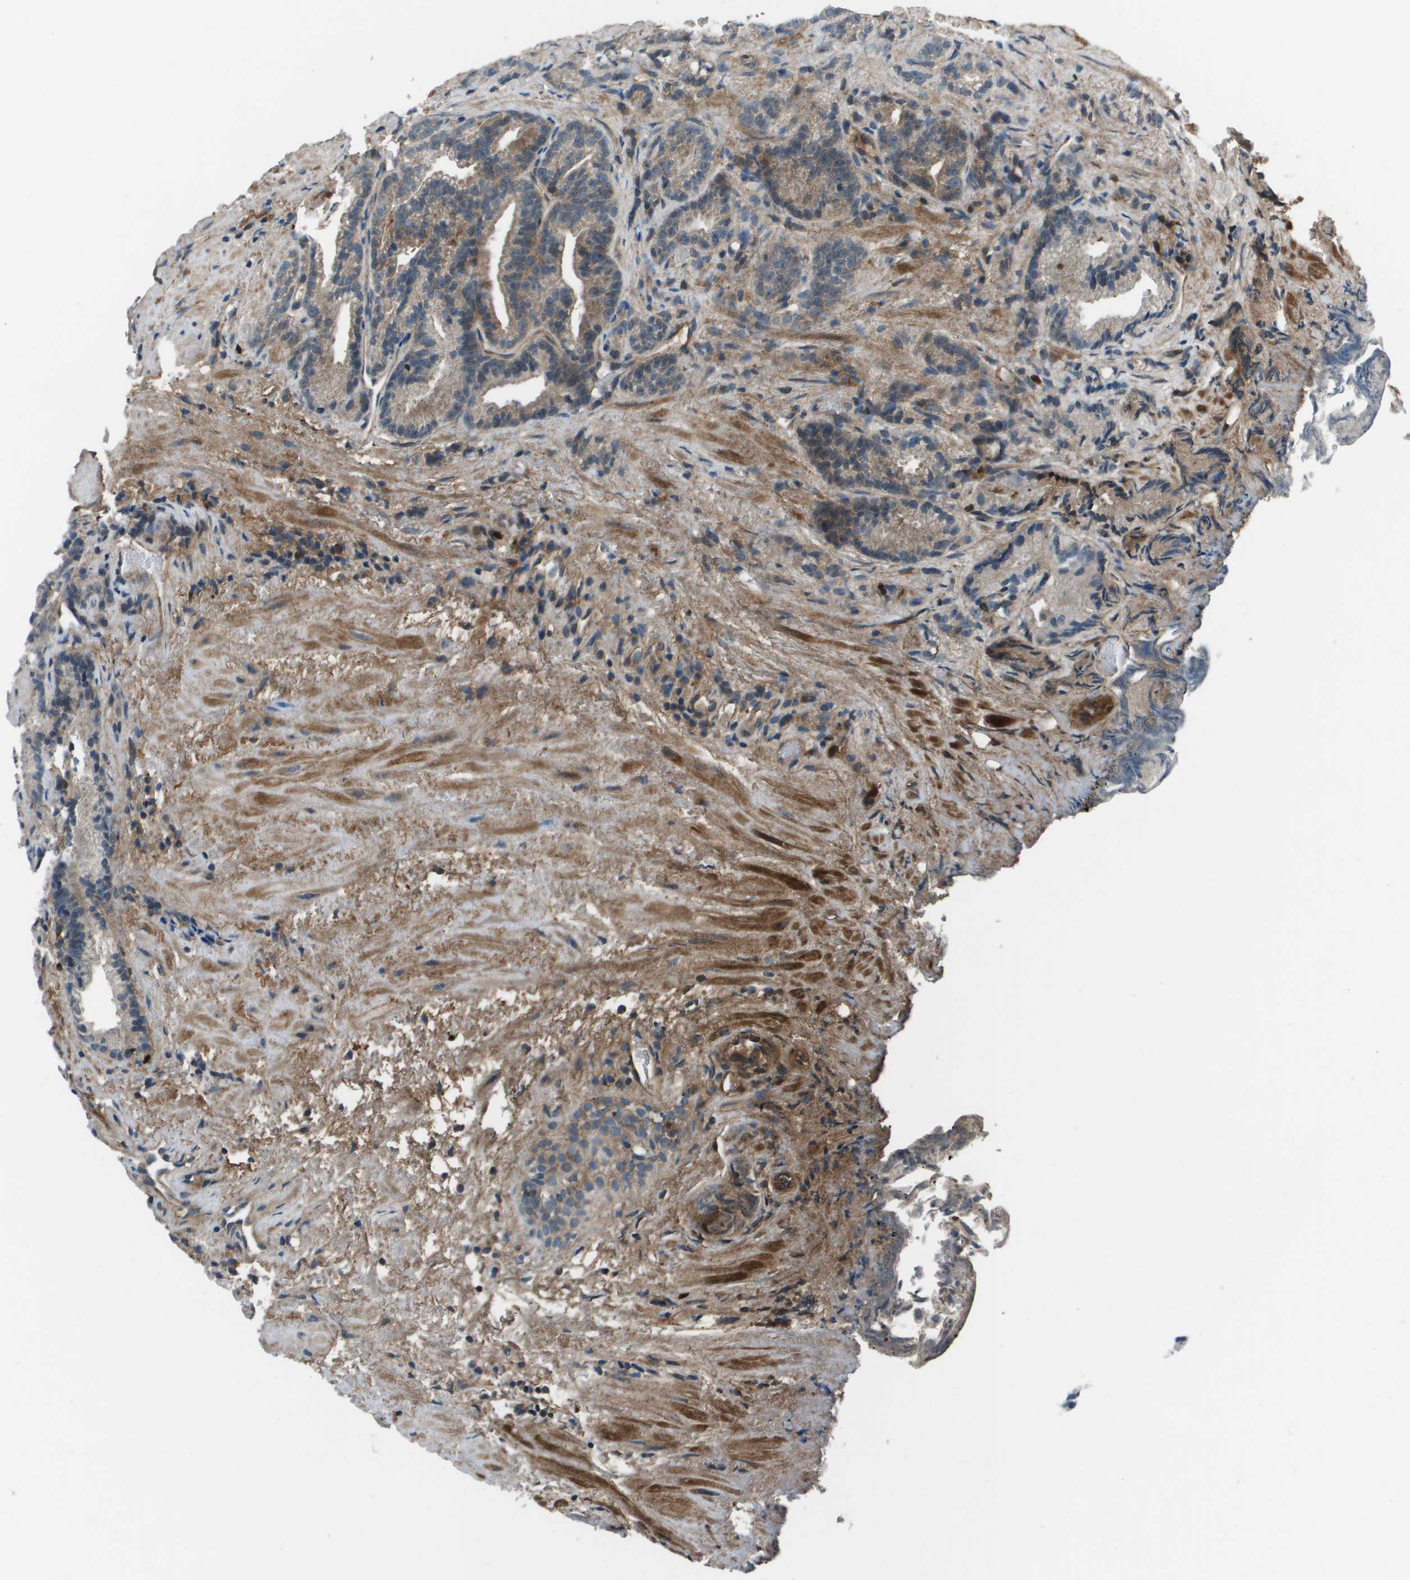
{"staining": {"intensity": "weak", "quantity": "25%-75%", "location": "cytoplasmic/membranous"}, "tissue": "prostate cancer", "cell_type": "Tumor cells", "image_type": "cancer", "snomed": [{"axis": "morphology", "description": "Adenocarcinoma, Low grade"}, {"axis": "topography", "description": "Prostate"}], "caption": "An immunohistochemistry (IHC) image of tumor tissue is shown. Protein staining in brown highlights weak cytoplasmic/membranous positivity in prostate cancer (low-grade adenocarcinoma) within tumor cells. The staining was performed using DAB (3,3'-diaminobenzidine) to visualize the protein expression in brown, while the nuclei were stained in blue with hematoxylin (Magnification: 20x).", "gene": "PCOLCE", "patient": {"sex": "male", "age": 89}}